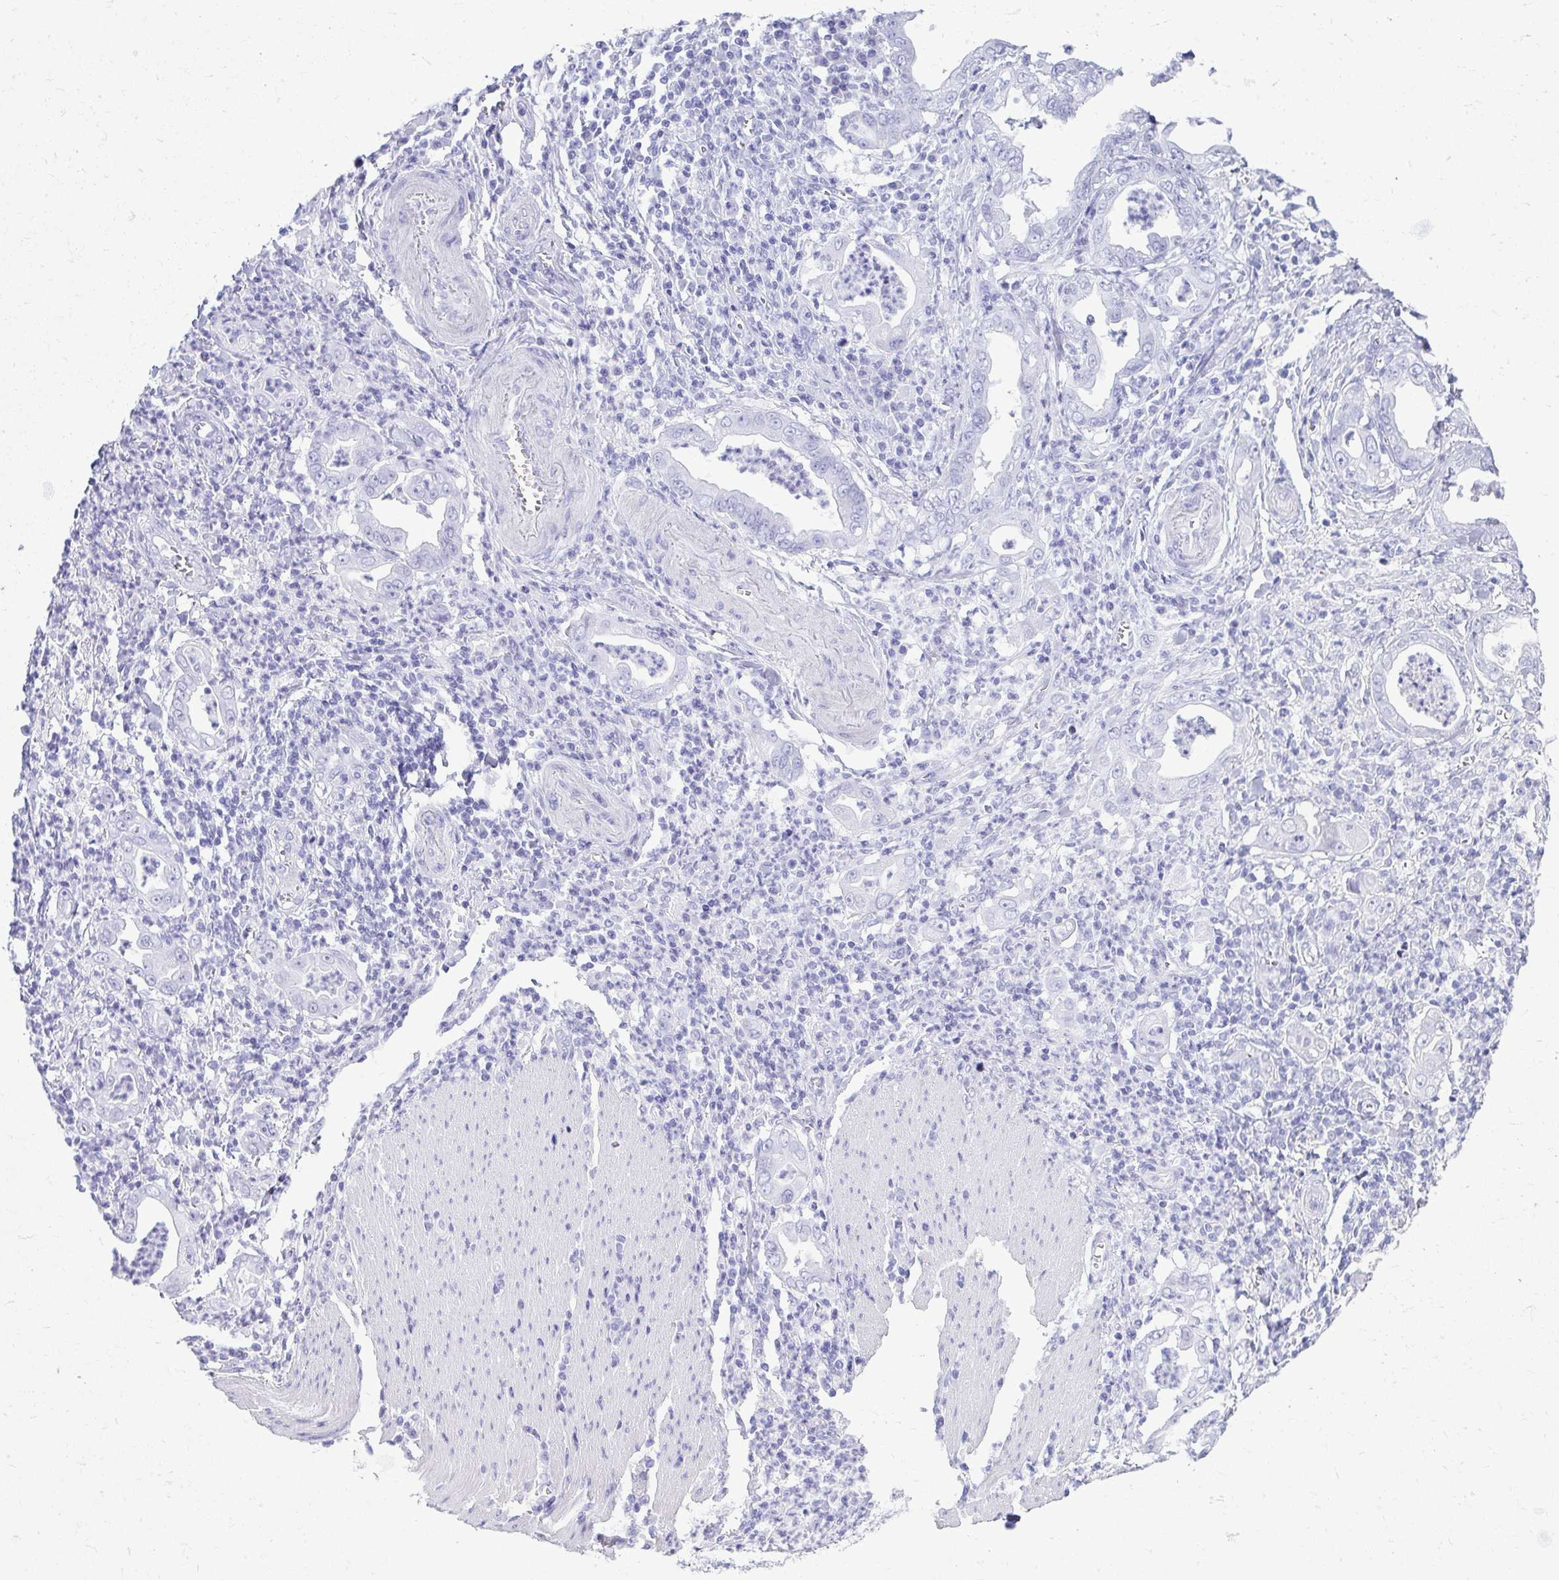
{"staining": {"intensity": "negative", "quantity": "none", "location": "none"}, "tissue": "stomach cancer", "cell_type": "Tumor cells", "image_type": "cancer", "snomed": [{"axis": "morphology", "description": "Adenocarcinoma, NOS"}, {"axis": "topography", "description": "Stomach, upper"}], "caption": "Immunohistochemical staining of adenocarcinoma (stomach) shows no significant staining in tumor cells.", "gene": "ATP4B", "patient": {"sex": "female", "age": 79}}